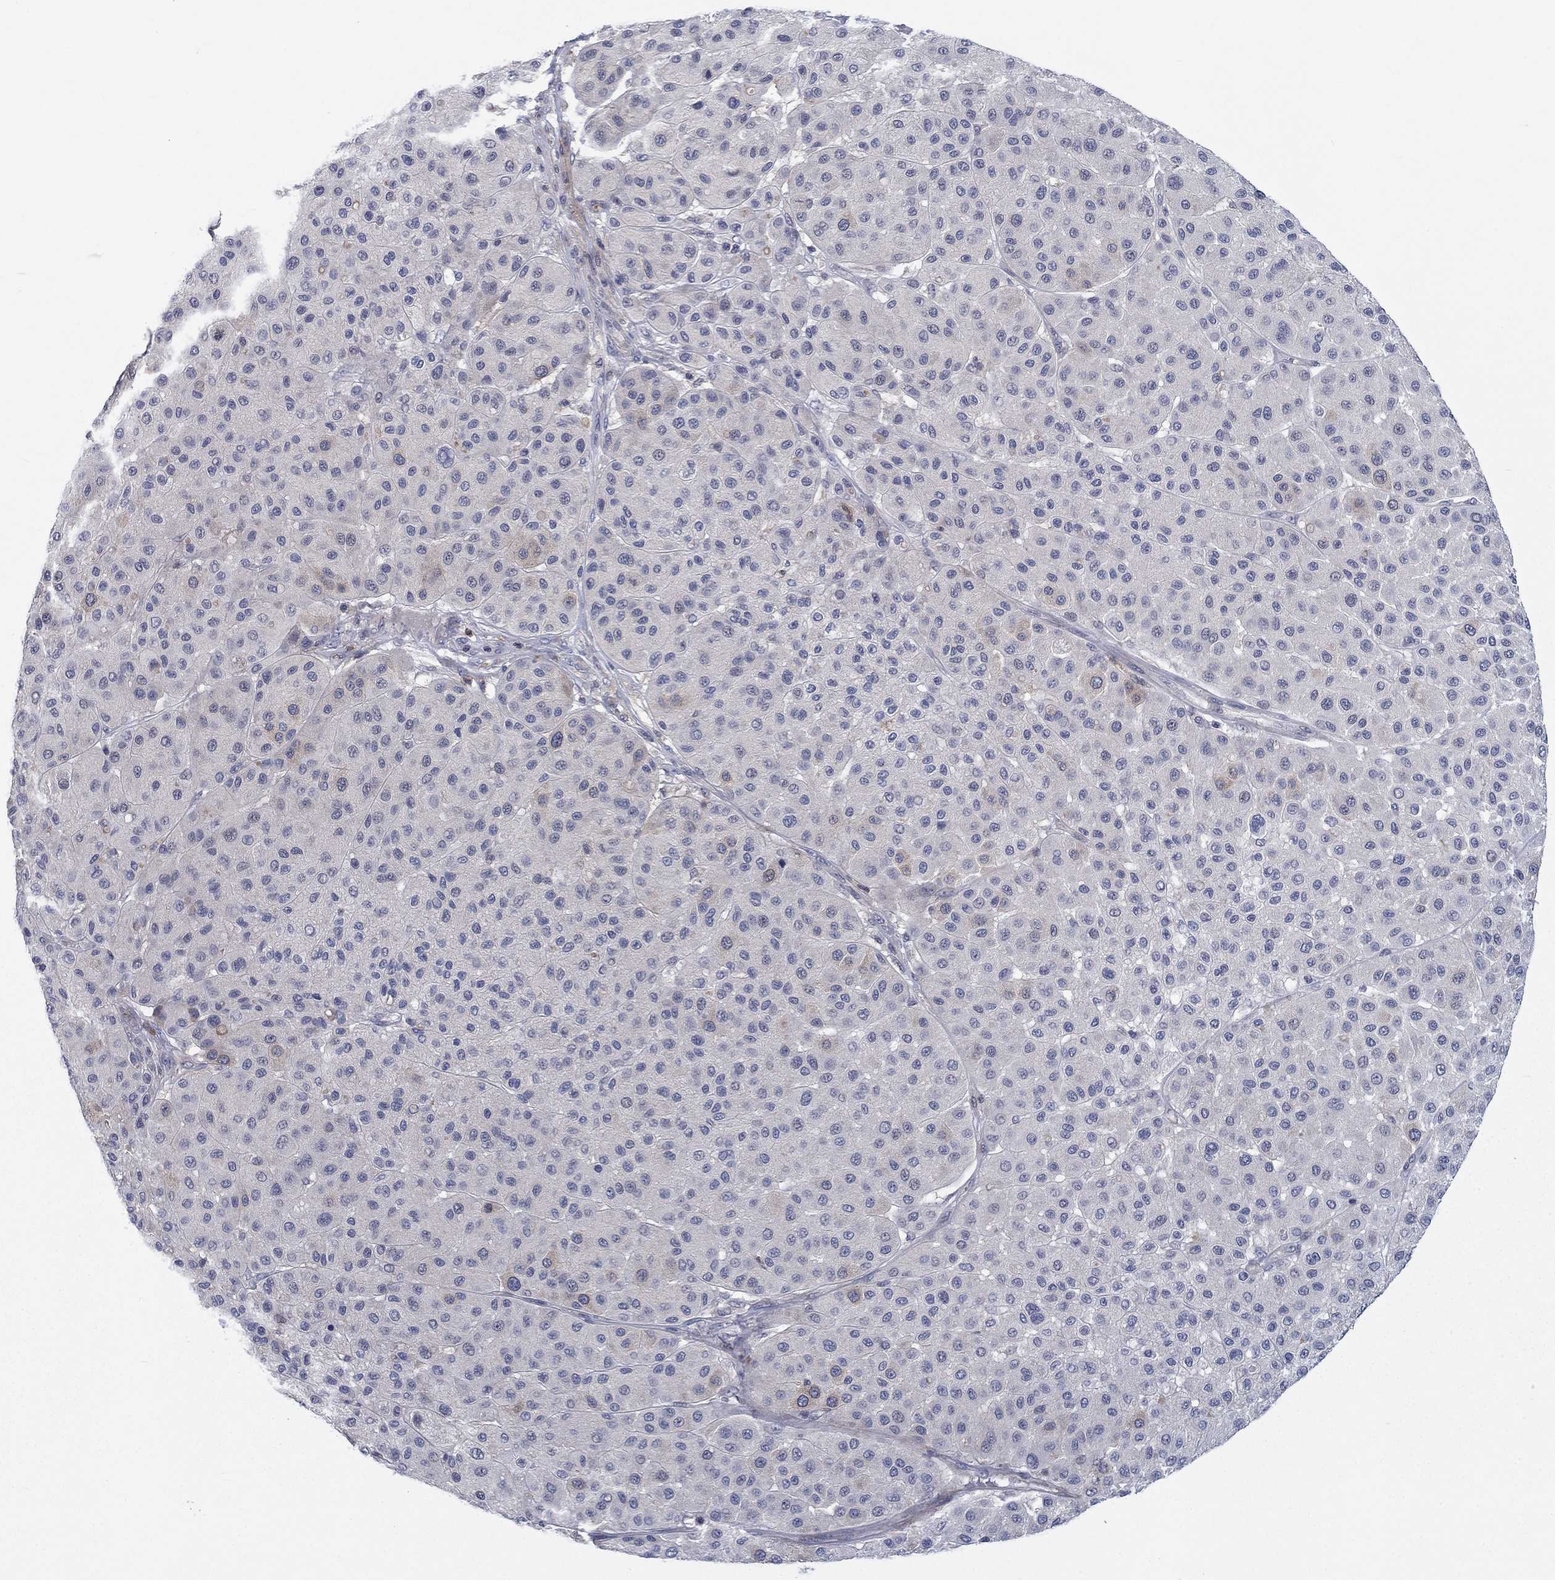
{"staining": {"intensity": "weak", "quantity": "<25%", "location": "cytoplasmic/membranous"}, "tissue": "melanoma", "cell_type": "Tumor cells", "image_type": "cancer", "snomed": [{"axis": "morphology", "description": "Malignant melanoma, Metastatic site"}, {"axis": "topography", "description": "Smooth muscle"}], "caption": "An image of human melanoma is negative for staining in tumor cells. (DAB immunohistochemistry, high magnification).", "gene": "KIF15", "patient": {"sex": "male", "age": 41}}